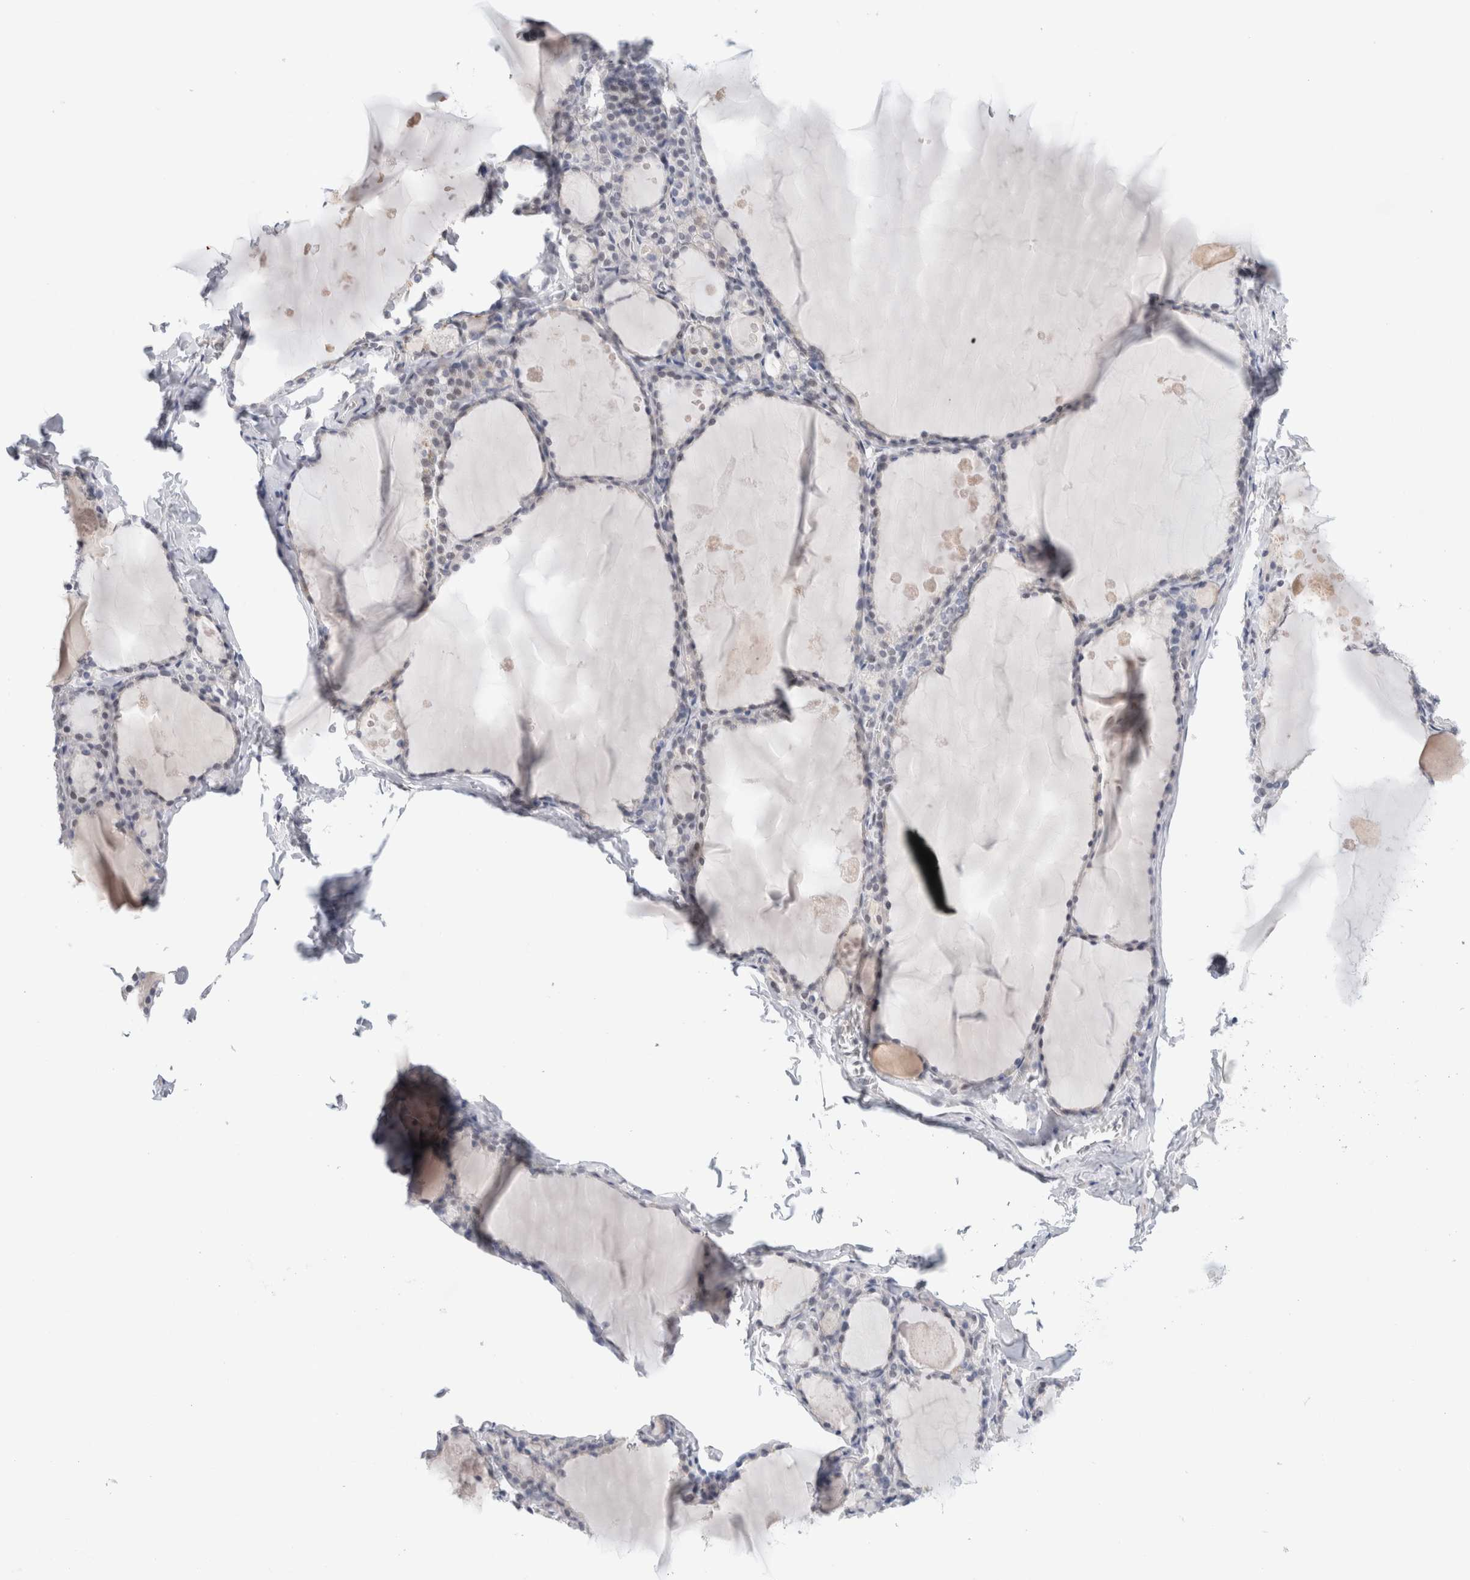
{"staining": {"intensity": "negative", "quantity": "none", "location": "none"}, "tissue": "thyroid gland", "cell_type": "Glandular cells", "image_type": "normal", "snomed": [{"axis": "morphology", "description": "Normal tissue, NOS"}, {"axis": "topography", "description": "Thyroid gland"}], "caption": "Immunohistochemistry (IHC) photomicrograph of unremarkable thyroid gland: thyroid gland stained with DAB (3,3'-diaminobenzidine) shows no significant protein expression in glandular cells.", "gene": "KNL1", "patient": {"sex": "male", "age": 56}}